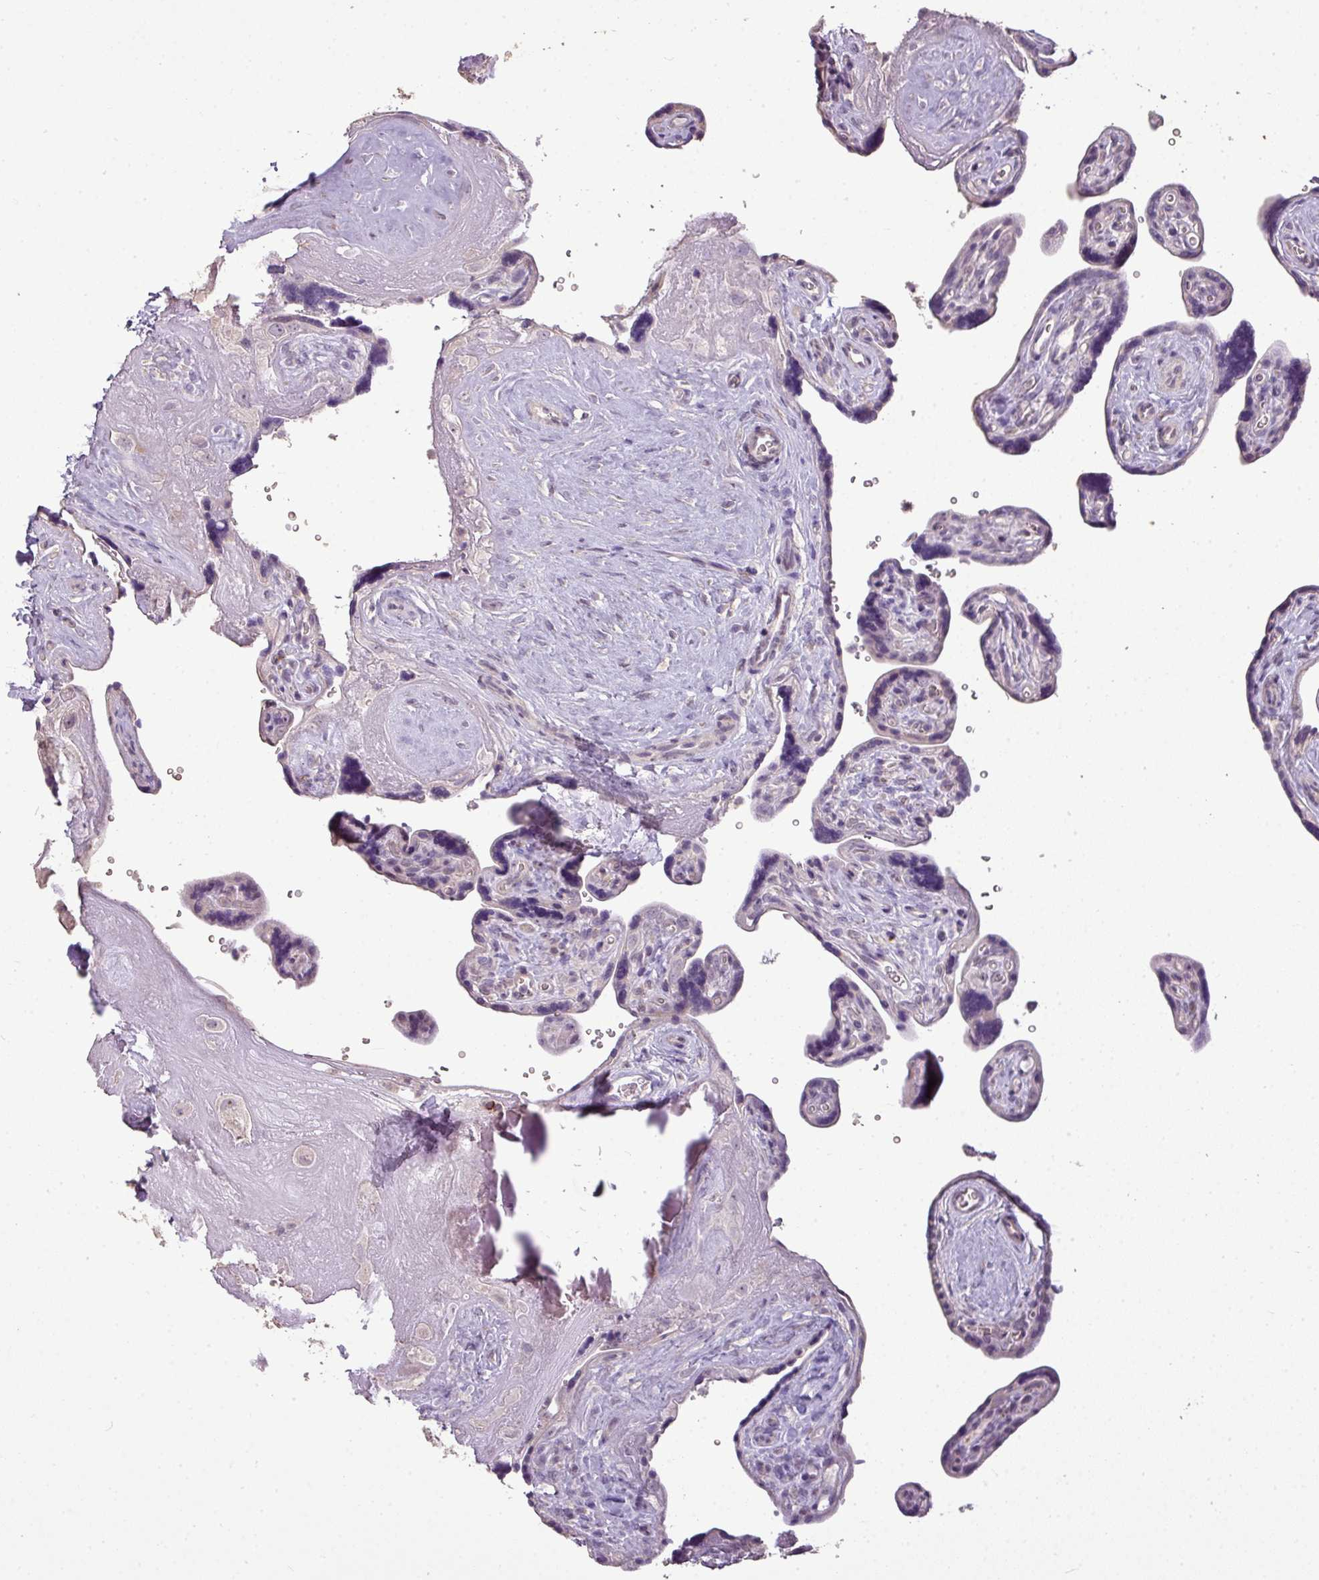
{"staining": {"intensity": "negative", "quantity": "none", "location": "none"}, "tissue": "placenta", "cell_type": "Decidual cells", "image_type": "normal", "snomed": [{"axis": "morphology", "description": "Normal tissue, NOS"}, {"axis": "topography", "description": "Placenta"}], "caption": "High power microscopy image of an IHC image of unremarkable placenta, revealing no significant positivity in decidual cells.", "gene": "LY9", "patient": {"sex": "female", "age": 39}}